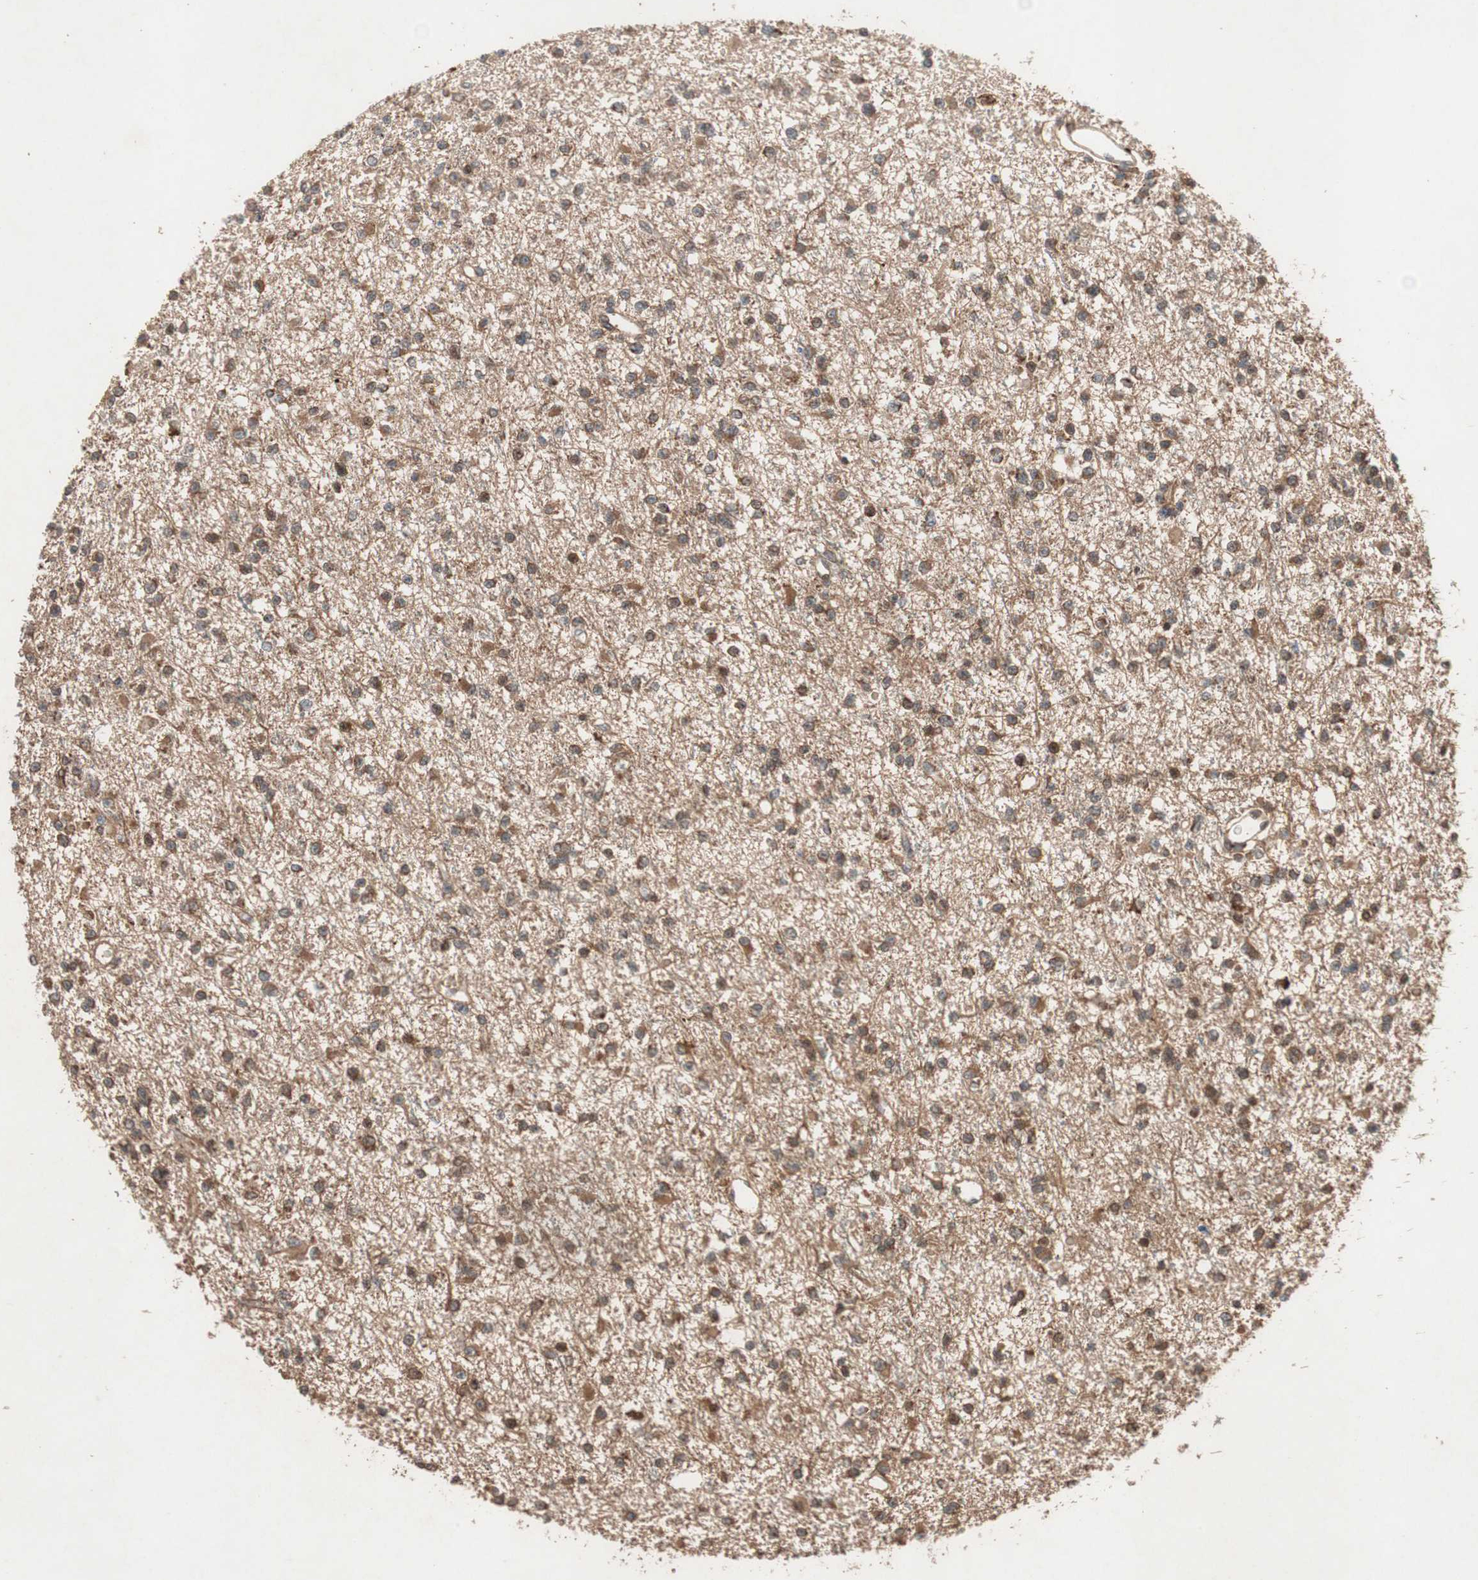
{"staining": {"intensity": "moderate", "quantity": ">75%", "location": "cytoplasmic/membranous"}, "tissue": "glioma", "cell_type": "Tumor cells", "image_type": "cancer", "snomed": [{"axis": "morphology", "description": "Glioma, malignant, Low grade"}, {"axis": "topography", "description": "Brain"}], "caption": "High-power microscopy captured an immunohistochemistry (IHC) histopathology image of low-grade glioma (malignant), revealing moderate cytoplasmic/membranous positivity in approximately >75% of tumor cells.", "gene": "RAB1A", "patient": {"sex": "female", "age": 22}}